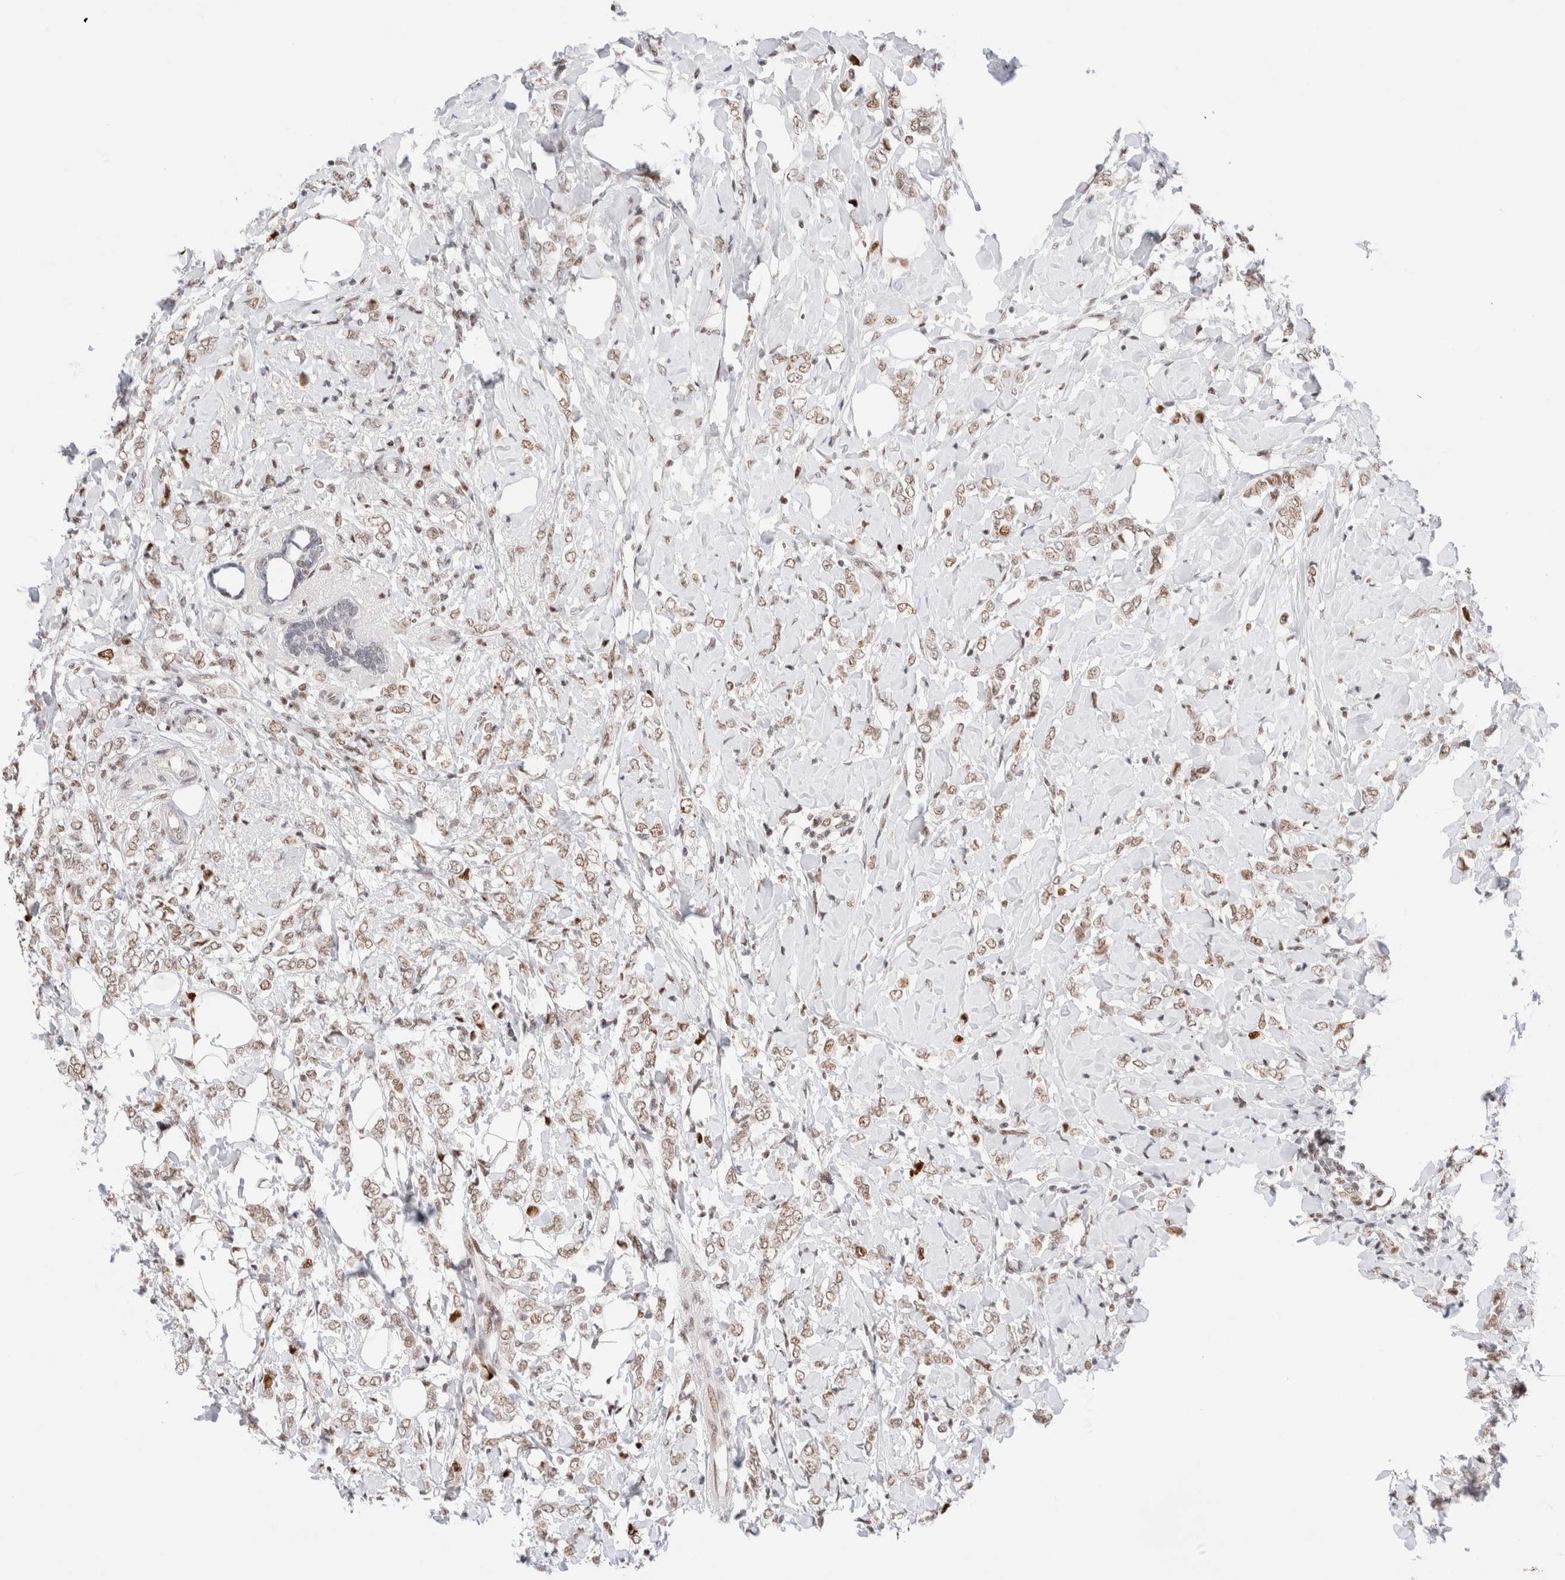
{"staining": {"intensity": "weak", "quantity": ">75%", "location": "nuclear"}, "tissue": "breast cancer", "cell_type": "Tumor cells", "image_type": "cancer", "snomed": [{"axis": "morphology", "description": "Normal tissue, NOS"}, {"axis": "morphology", "description": "Lobular carcinoma"}, {"axis": "topography", "description": "Breast"}], "caption": "Protein staining of breast lobular carcinoma tissue reveals weak nuclear staining in approximately >75% of tumor cells.", "gene": "ZNF282", "patient": {"sex": "female", "age": 47}}